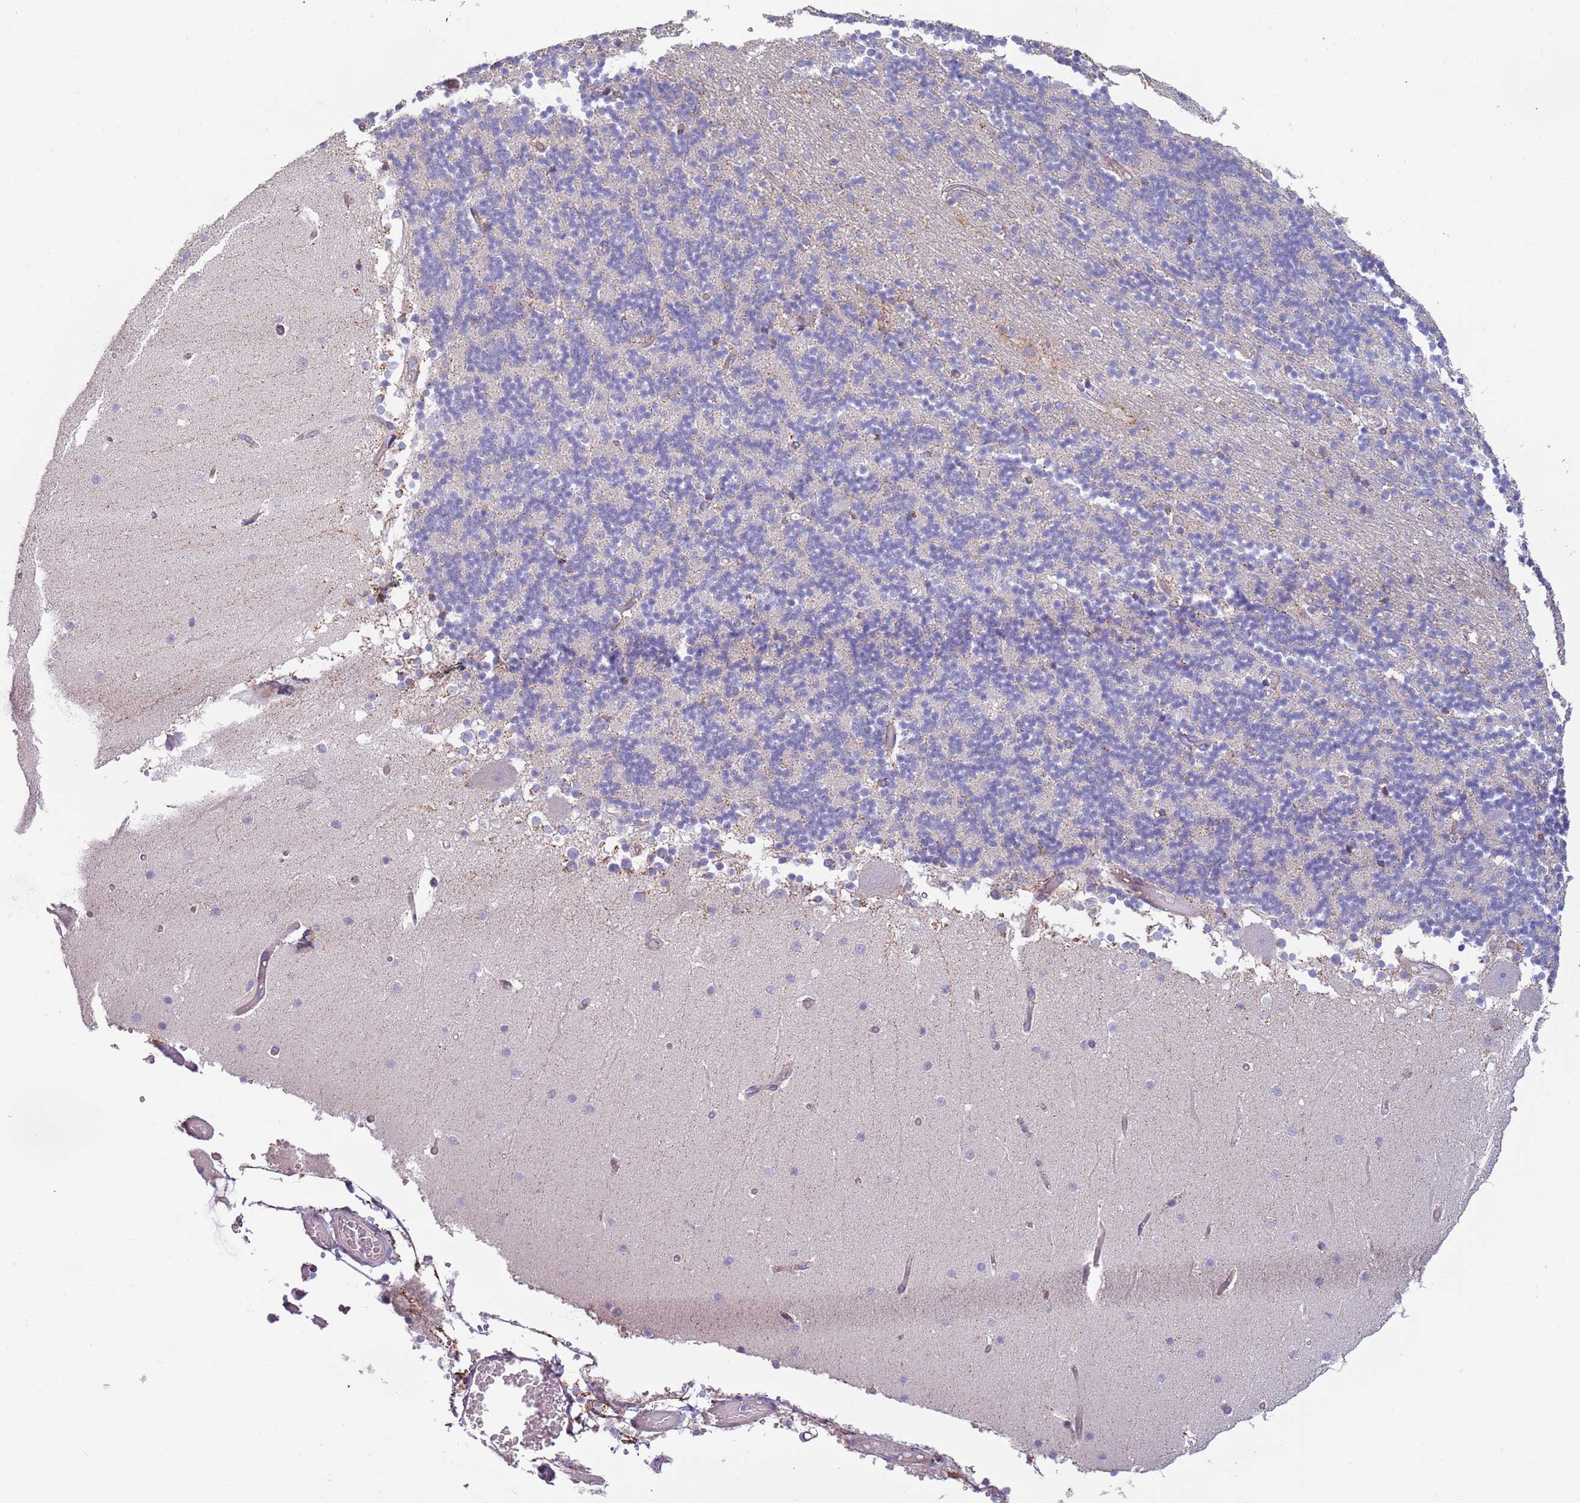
{"staining": {"intensity": "negative", "quantity": "none", "location": "none"}, "tissue": "cerebellum", "cell_type": "Cells in granular layer", "image_type": "normal", "snomed": [{"axis": "morphology", "description": "Normal tissue, NOS"}, {"axis": "topography", "description": "Cerebellum"}], "caption": "DAB immunohistochemical staining of unremarkable human cerebellum shows no significant staining in cells in granular layer.", "gene": "RNF222", "patient": {"sex": "female", "age": 28}}